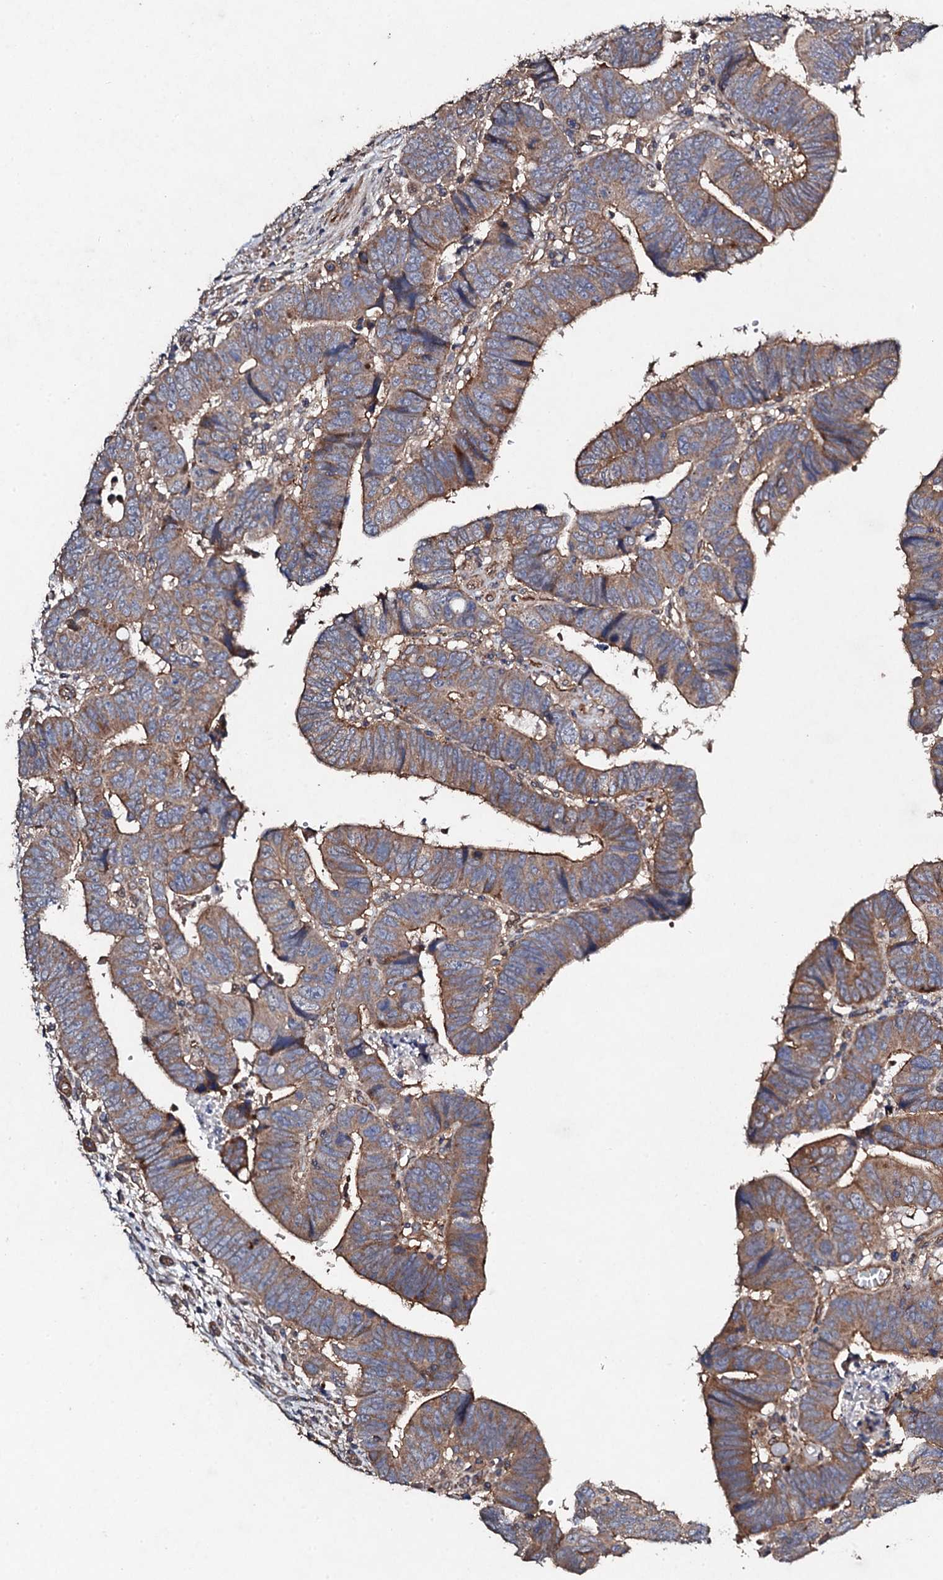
{"staining": {"intensity": "moderate", "quantity": ">75%", "location": "cytoplasmic/membranous"}, "tissue": "colorectal cancer", "cell_type": "Tumor cells", "image_type": "cancer", "snomed": [{"axis": "morphology", "description": "Normal tissue, NOS"}, {"axis": "morphology", "description": "Adenocarcinoma, NOS"}, {"axis": "topography", "description": "Rectum"}], "caption": "A medium amount of moderate cytoplasmic/membranous expression is identified in approximately >75% of tumor cells in colorectal cancer tissue.", "gene": "MOCOS", "patient": {"sex": "female", "age": 65}}